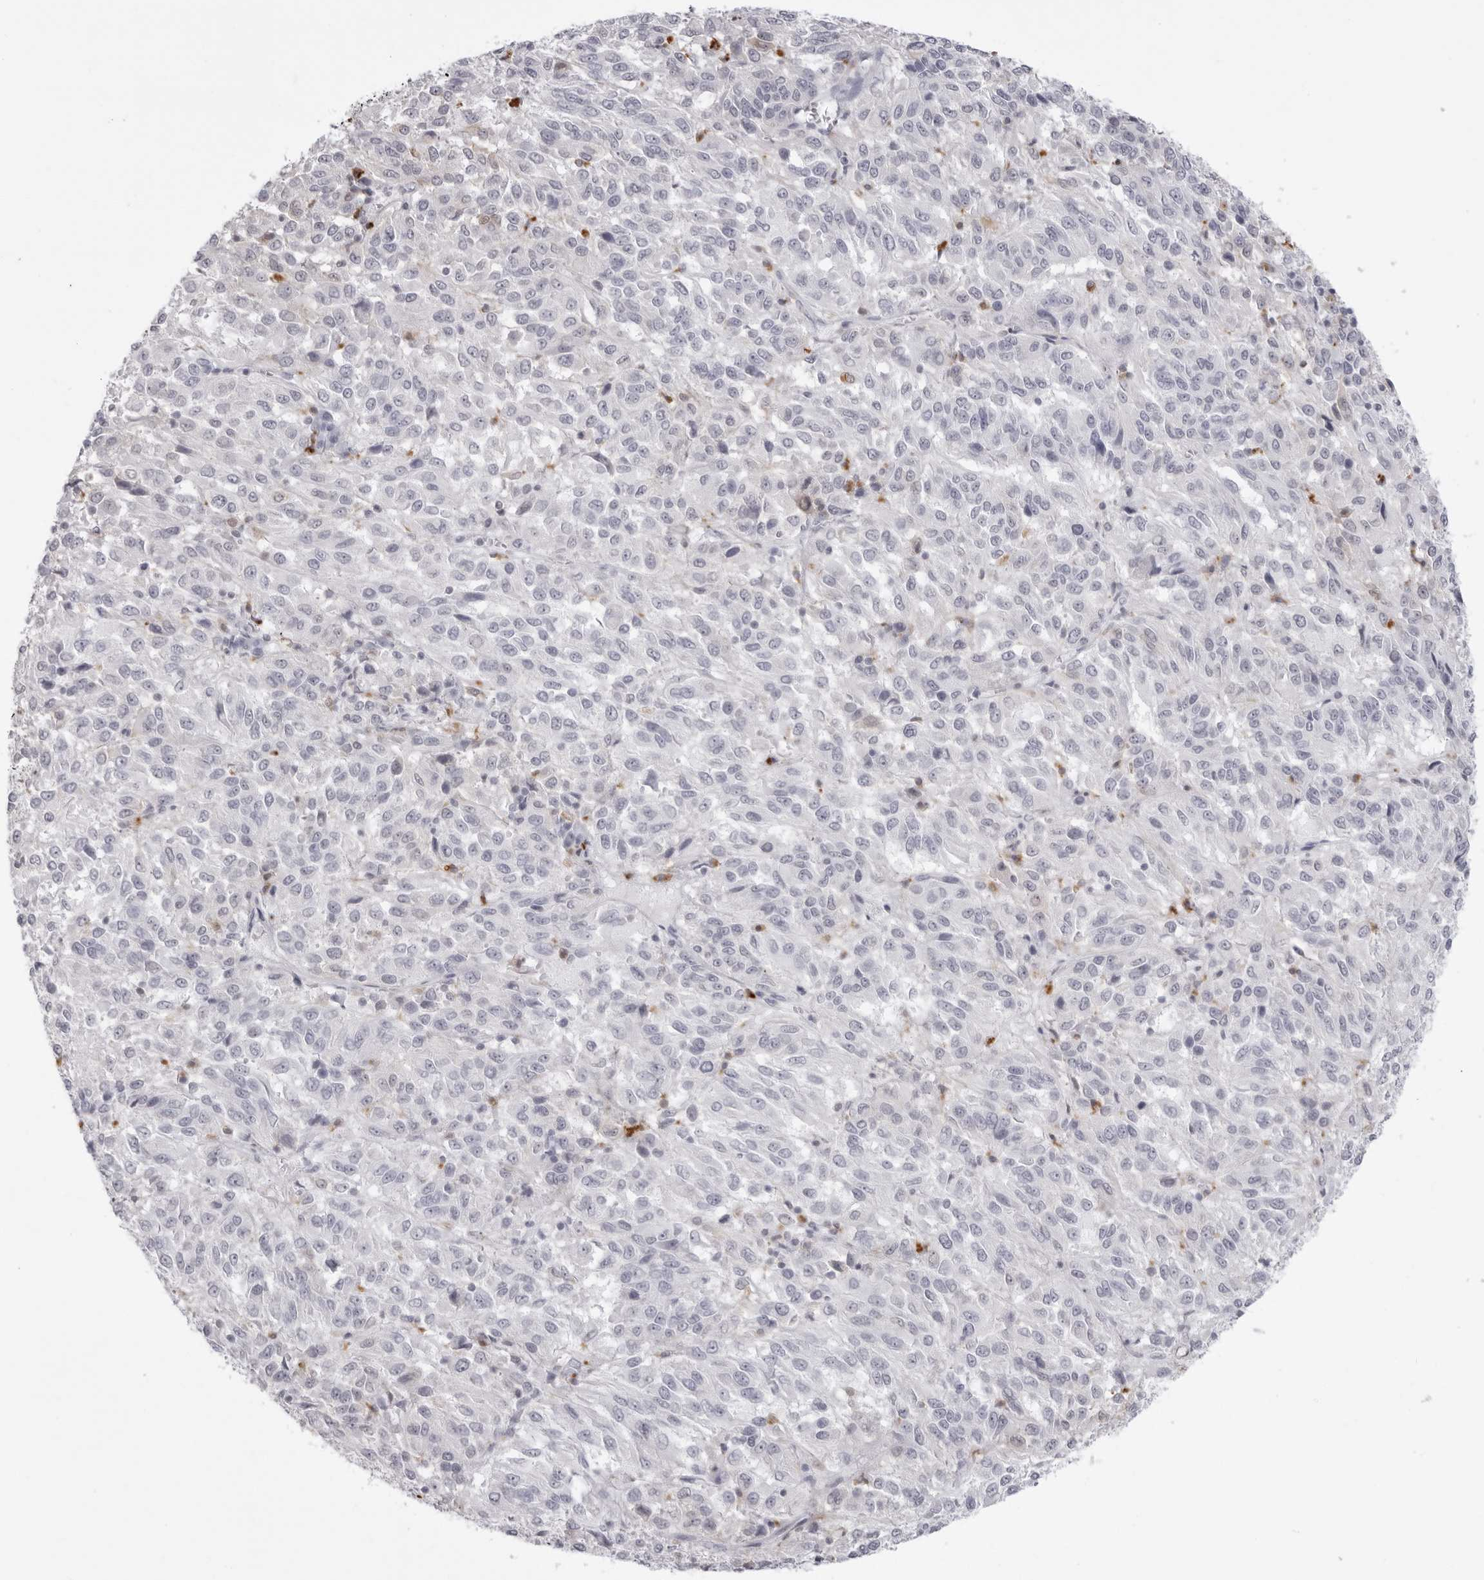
{"staining": {"intensity": "negative", "quantity": "none", "location": "none"}, "tissue": "melanoma", "cell_type": "Tumor cells", "image_type": "cancer", "snomed": [{"axis": "morphology", "description": "Malignant melanoma, Metastatic site"}, {"axis": "topography", "description": "Lung"}], "caption": "Tumor cells are negative for protein expression in human malignant melanoma (metastatic site).", "gene": "IL25", "patient": {"sex": "male", "age": 64}}